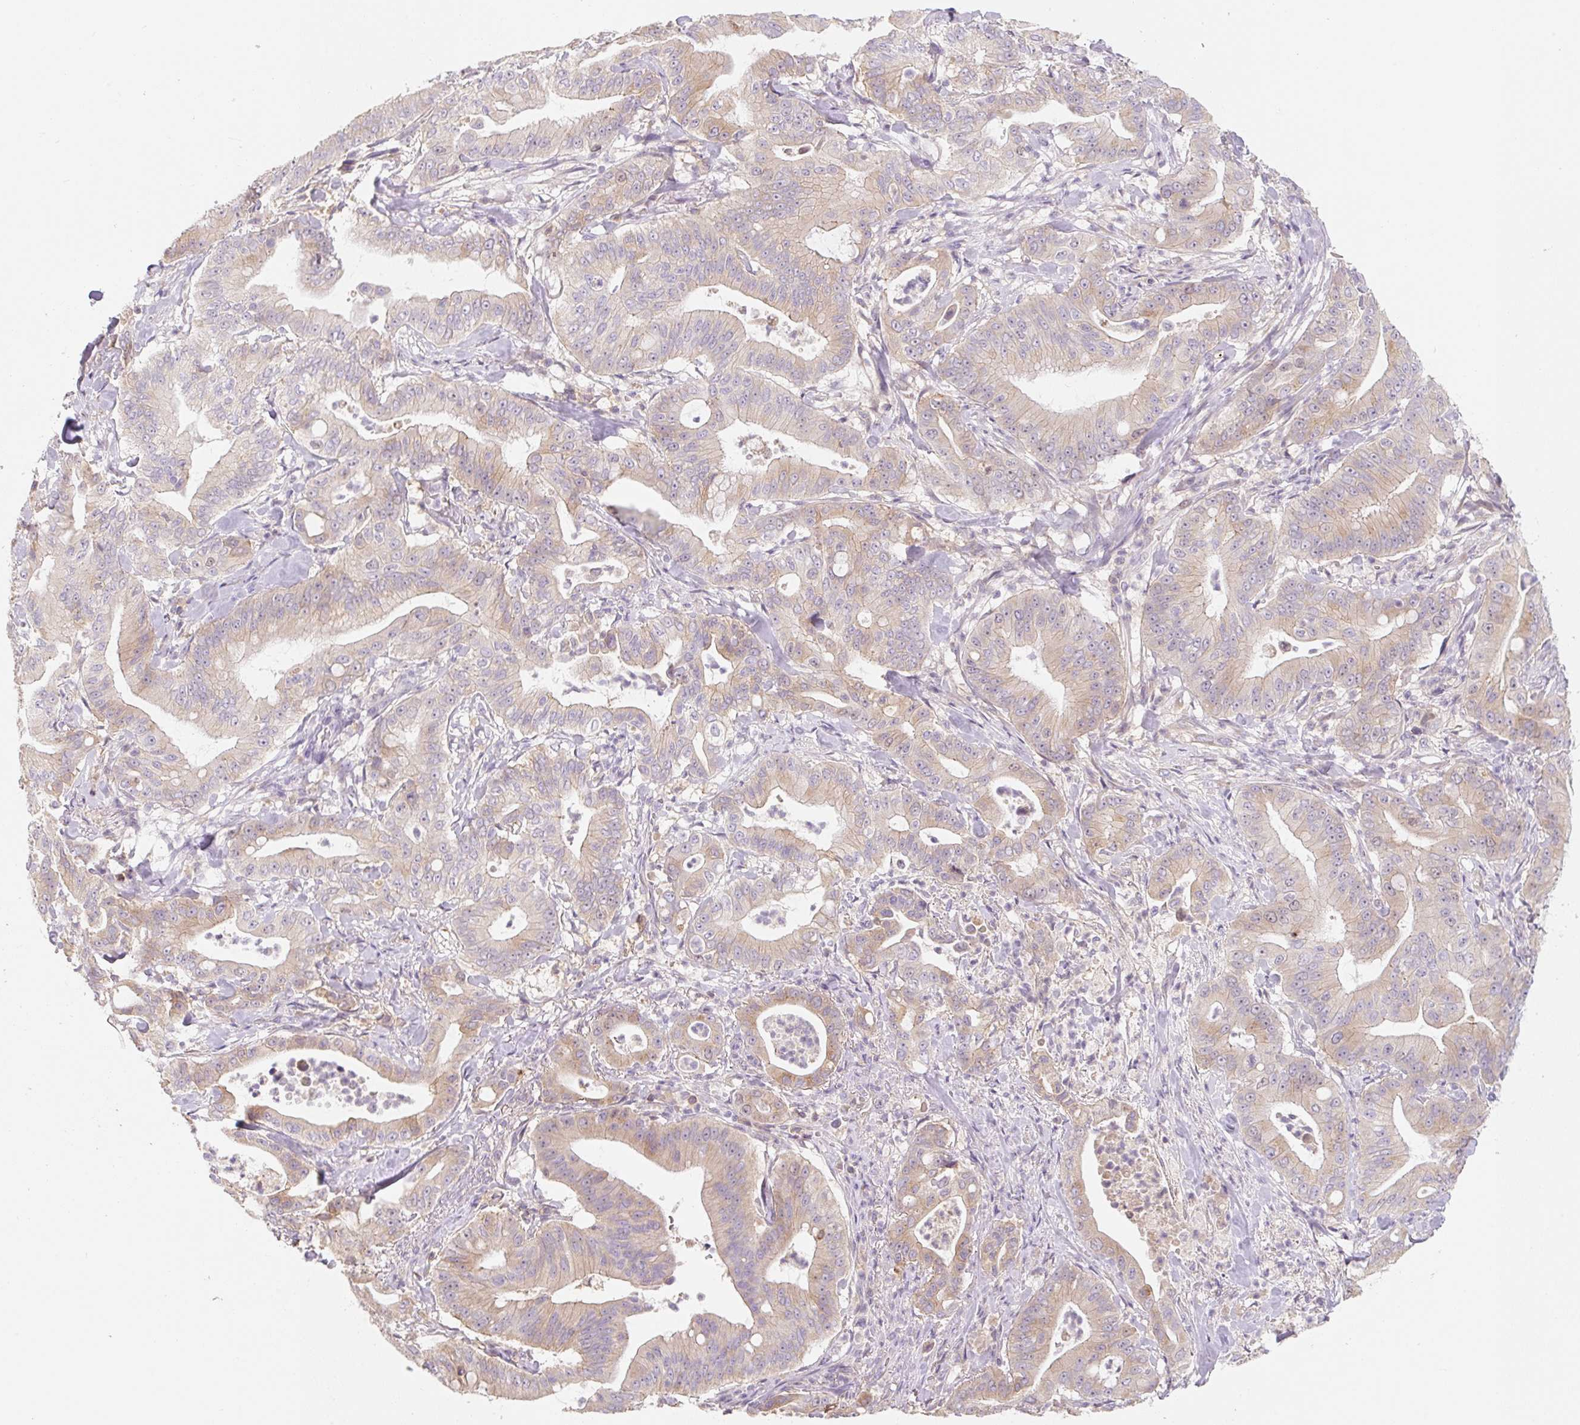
{"staining": {"intensity": "weak", "quantity": "<25%", "location": "cytoplasmic/membranous"}, "tissue": "pancreatic cancer", "cell_type": "Tumor cells", "image_type": "cancer", "snomed": [{"axis": "morphology", "description": "Adenocarcinoma, NOS"}, {"axis": "topography", "description": "Pancreas"}], "caption": "Tumor cells show no significant protein expression in pancreatic adenocarcinoma.", "gene": "MIA2", "patient": {"sex": "male", "age": 71}}